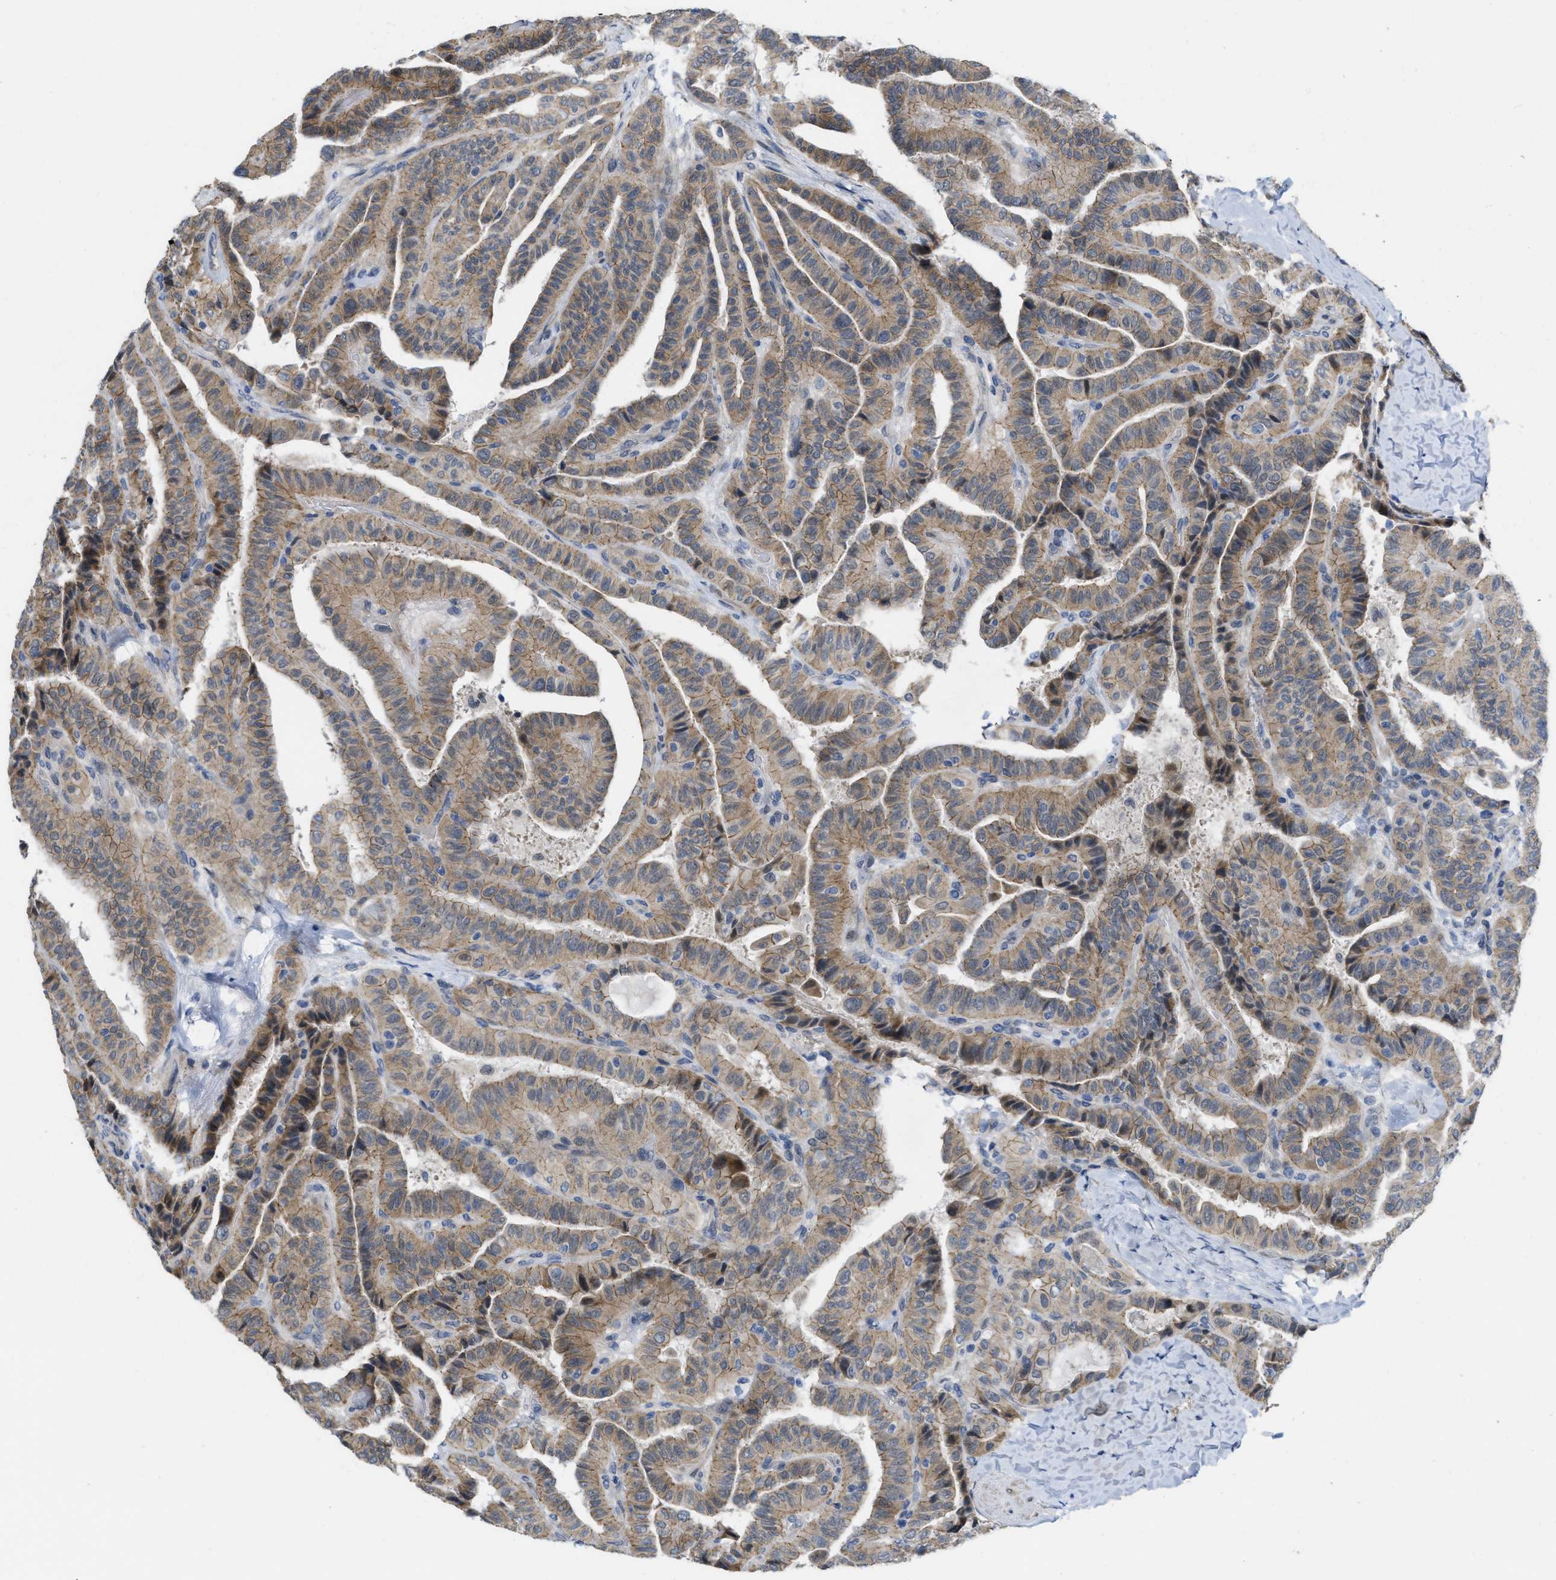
{"staining": {"intensity": "moderate", "quantity": ">75%", "location": "cytoplasmic/membranous"}, "tissue": "thyroid cancer", "cell_type": "Tumor cells", "image_type": "cancer", "snomed": [{"axis": "morphology", "description": "Papillary adenocarcinoma, NOS"}, {"axis": "topography", "description": "Thyroid gland"}], "caption": "Human thyroid cancer (papillary adenocarcinoma) stained for a protein (brown) shows moderate cytoplasmic/membranous positive expression in about >75% of tumor cells.", "gene": "CDPF1", "patient": {"sex": "male", "age": 77}}